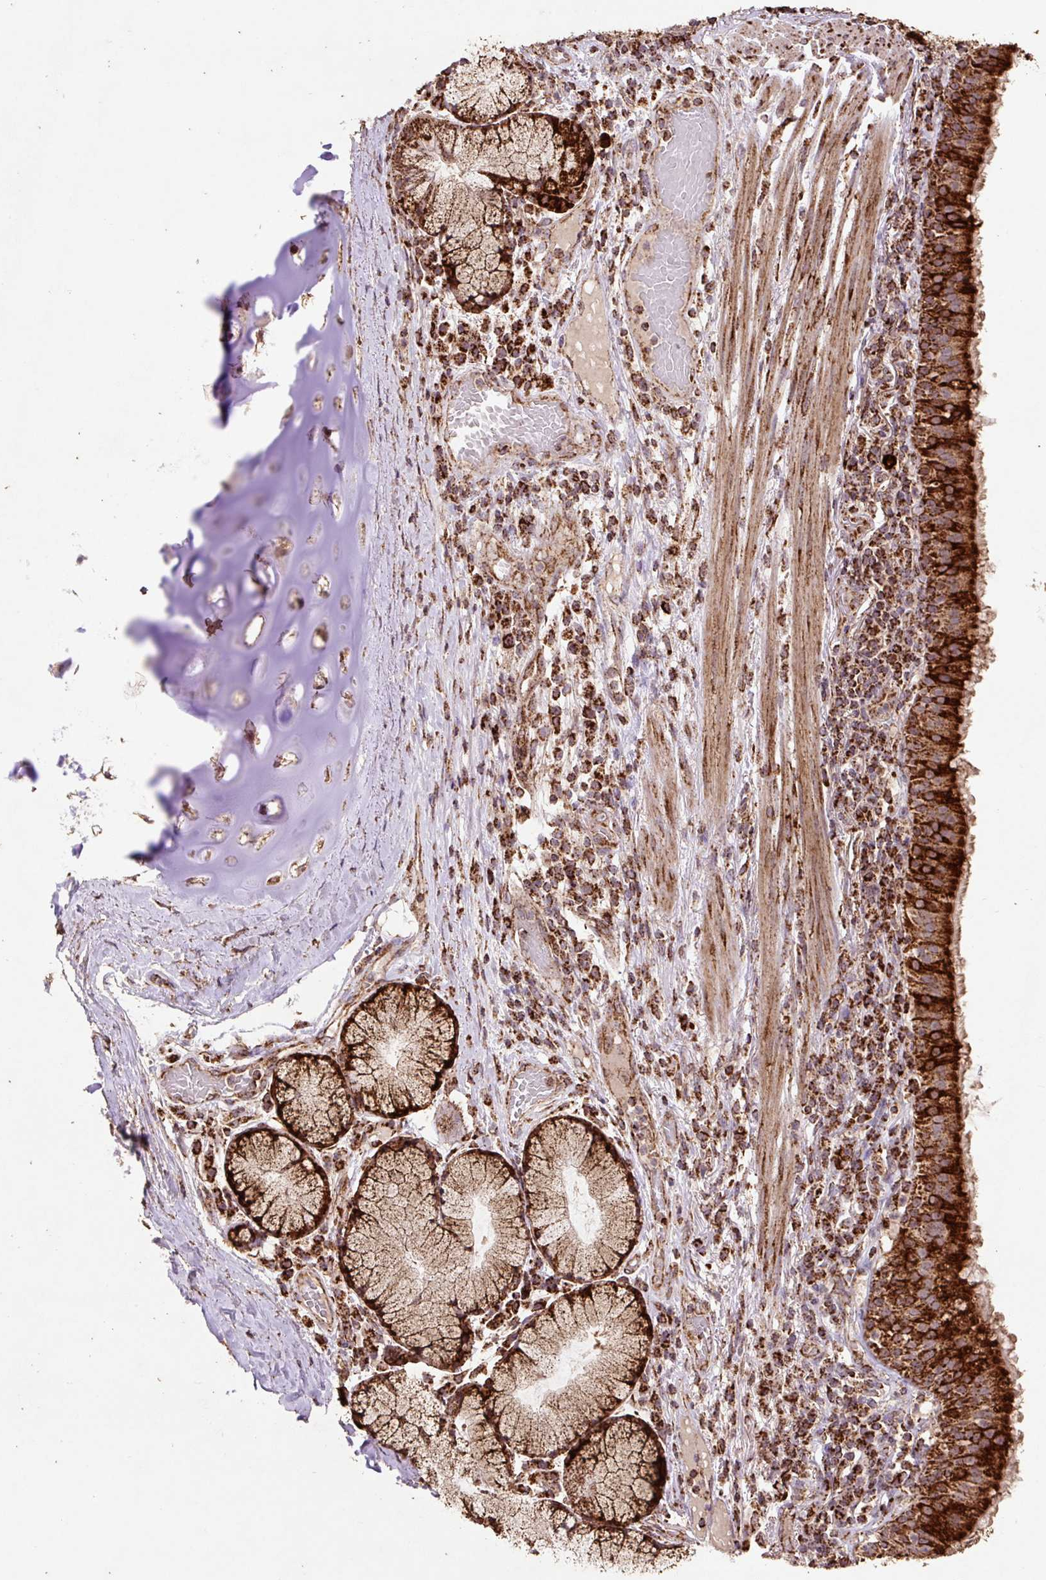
{"staining": {"intensity": "strong", "quantity": ">75%", "location": "cytoplasmic/membranous"}, "tissue": "bronchus", "cell_type": "Respiratory epithelial cells", "image_type": "normal", "snomed": [{"axis": "morphology", "description": "Normal tissue, NOS"}, {"axis": "topography", "description": "Cartilage tissue"}, {"axis": "topography", "description": "Bronchus"}], "caption": "A high amount of strong cytoplasmic/membranous staining is appreciated in about >75% of respiratory epithelial cells in normal bronchus. The protein is stained brown, and the nuclei are stained in blue (DAB IHC with brightfield microscopy, high magnification).", "gene": "ATP5F1A", "patient": {"sex": "male", "age": 56}}